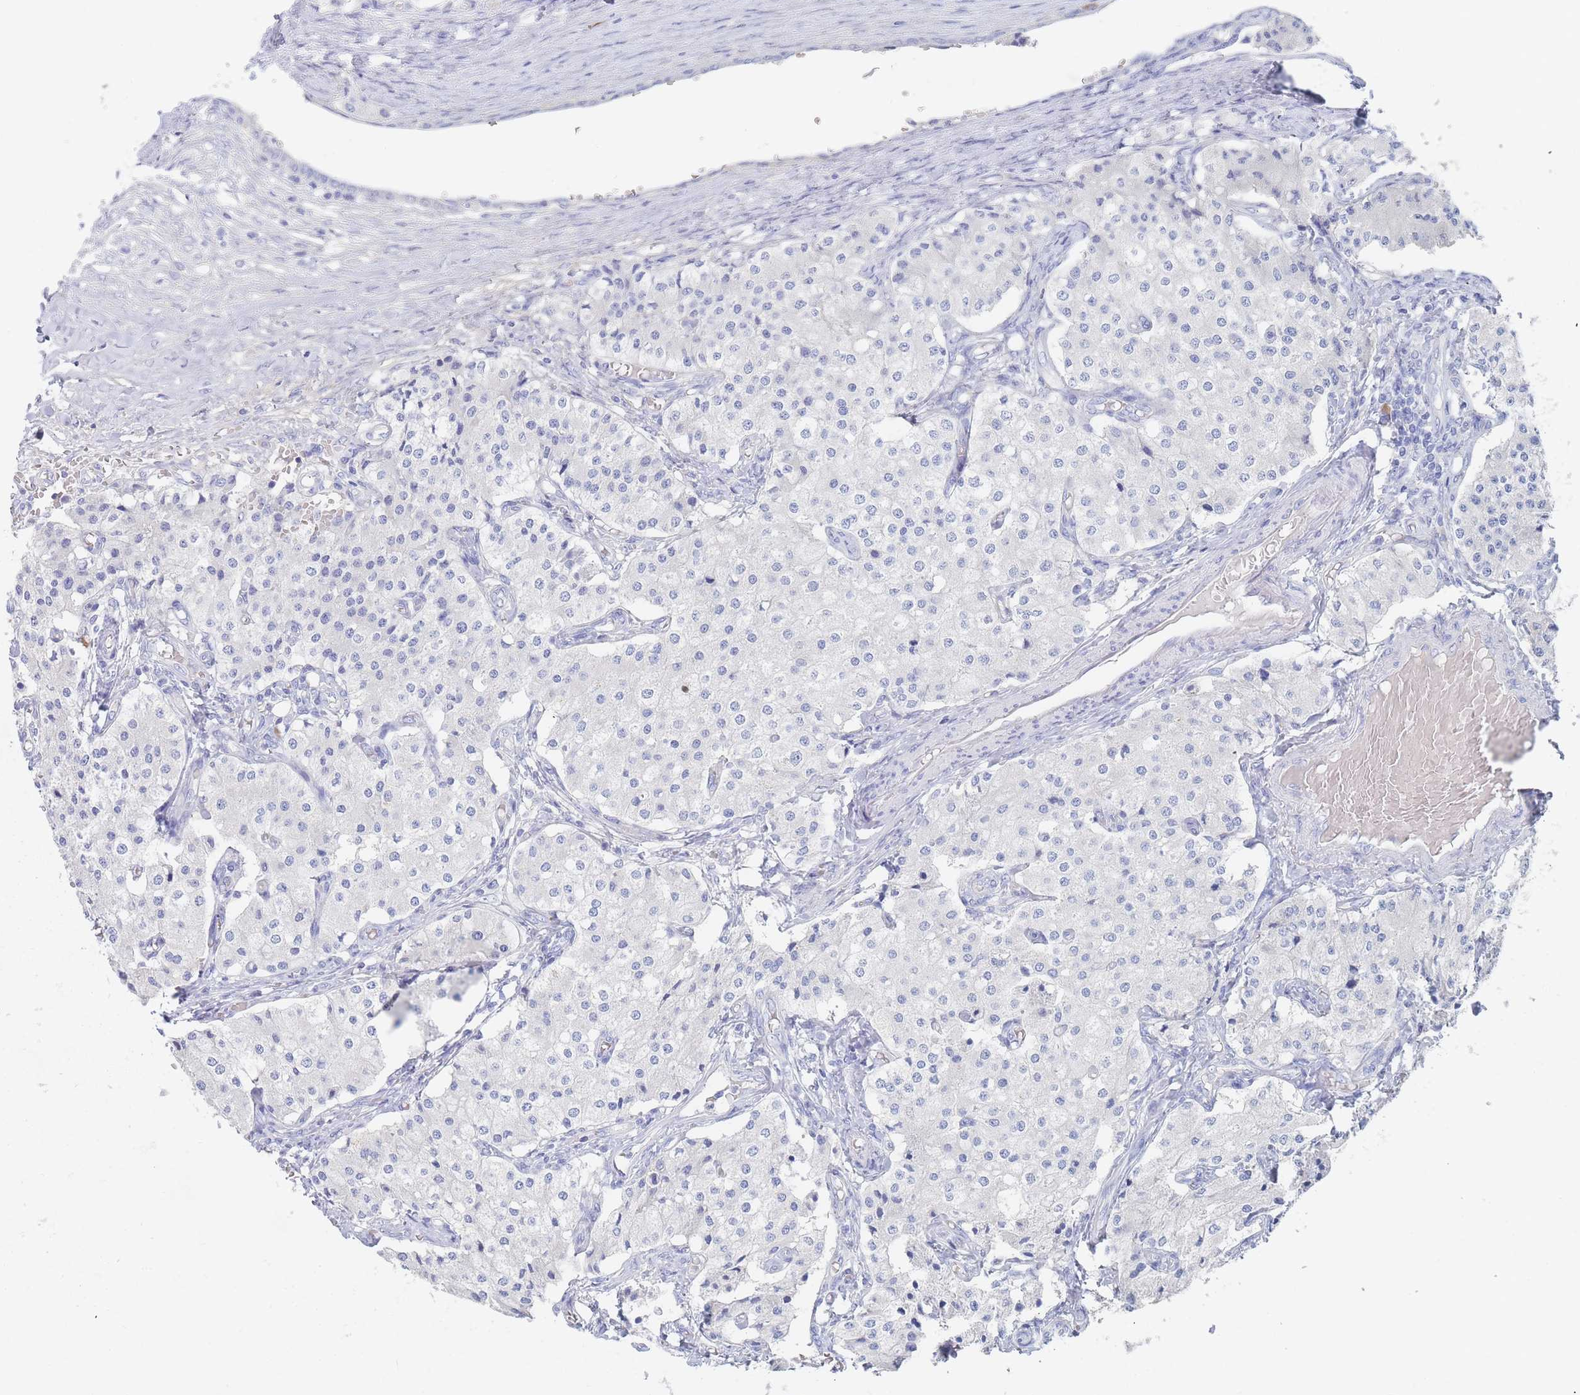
{"staining": {"intensity": "negative", "quantity": "none", "location": "none"}, "tissue": "carcinoid", "cell_type": "Tumor cells", "image_type": "cancer", "snomed": [{"axis": "morphology", "description": "Carcinoid, malignant, NOS"}, {"axis": "topography", "description": "Colon"}], "caption": "DAB (3,3'-diaminobenzidine) immunohistochemical staining of human carcinoid reveals no significant staining in tumor cells.", "gene": "SLC25A35", "patient": {"sex": "female", "age": 52}}